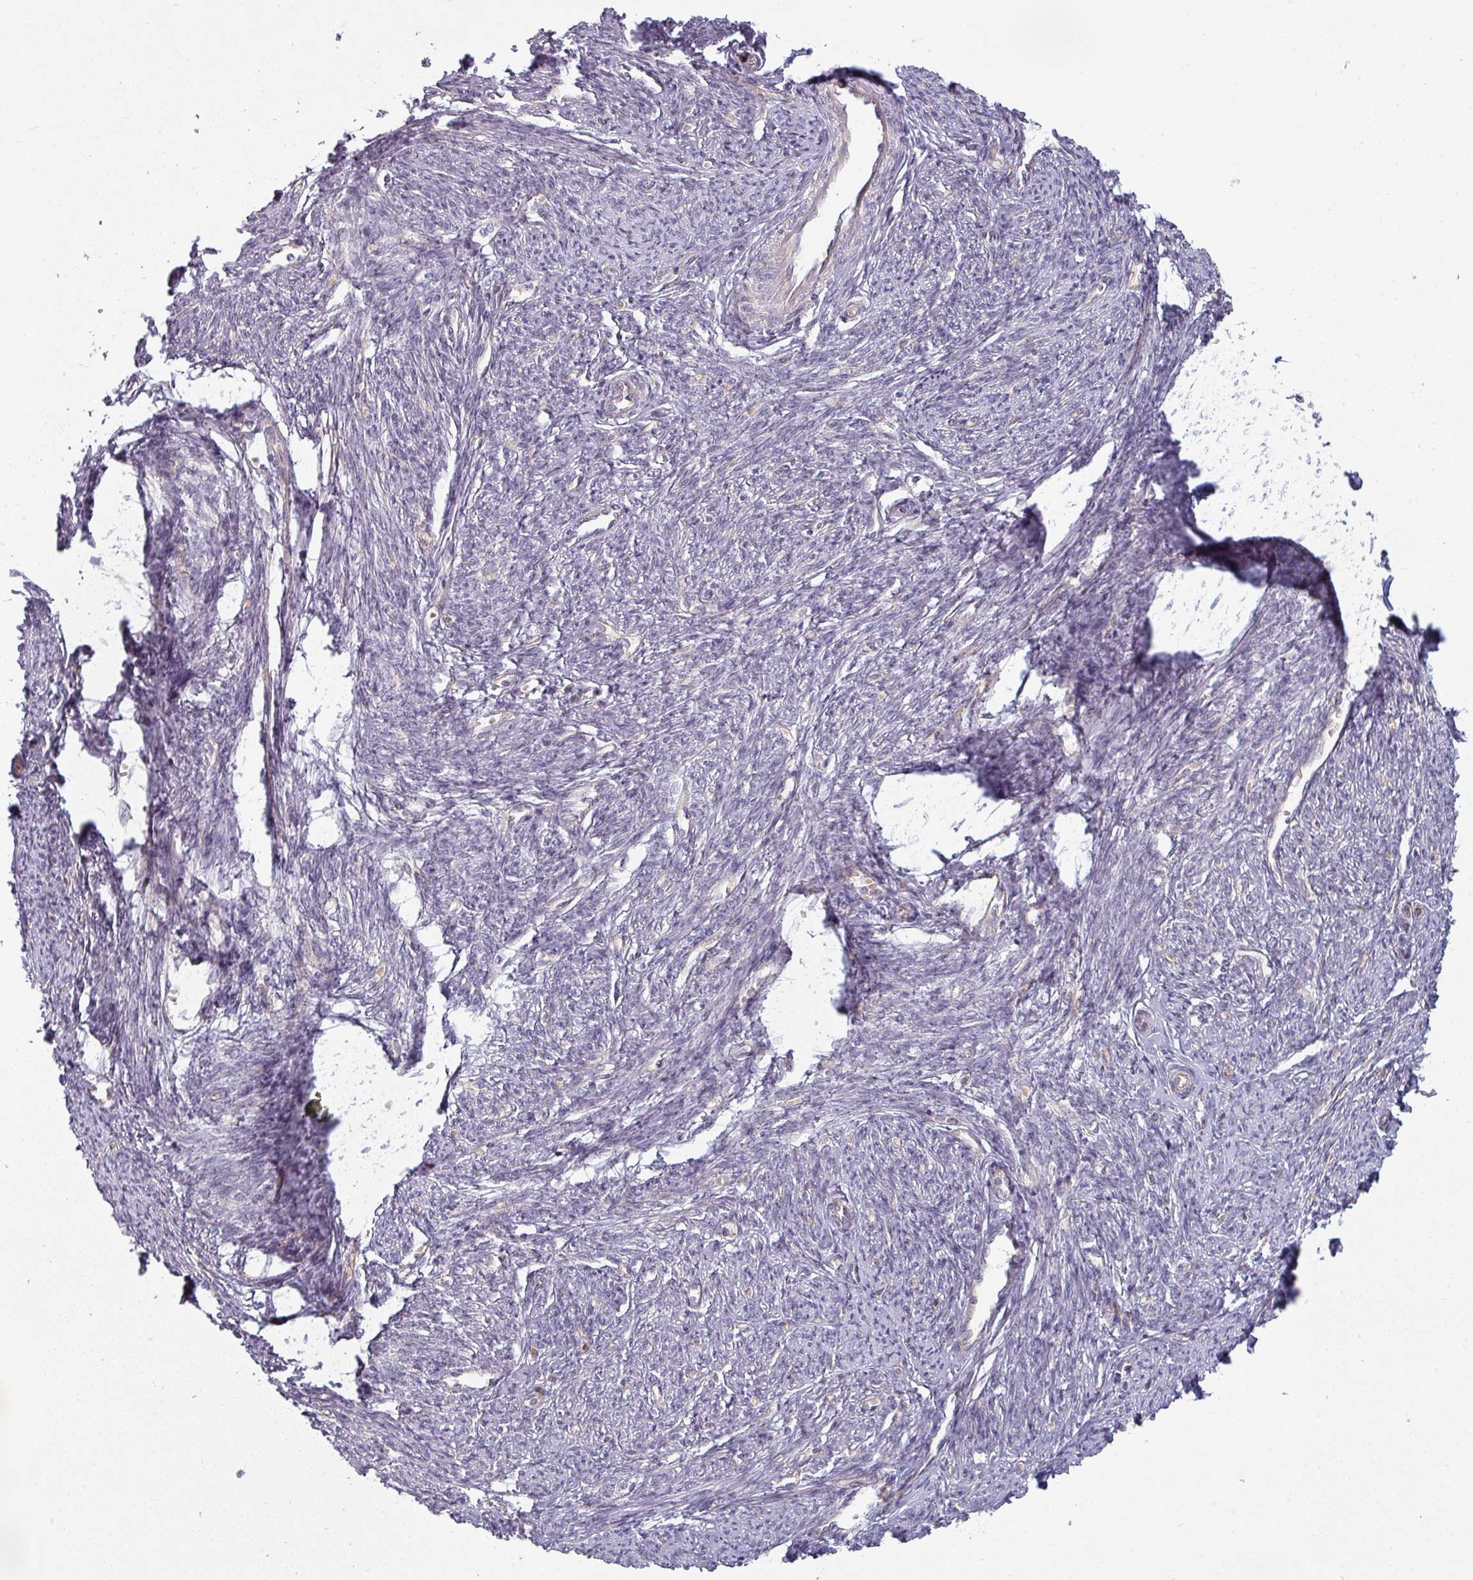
{"staining": {"intensity": "negative", "quantity": "none", "location": "none"}, "tissue": "smooth muscle", "cell_type": "Smooth muscle cells", "image_type": "normal", "snomed": [{"axis": "morphology", "description": "Normal tissue, NOS"}, {"axis": "topography", "description": "Smooth muscle"}, {"axis": "topography", "description": "Fallopian tube"}], "caption": "Immunohistochemistry photomicrograph of unremarkable smooth muscle stained for a protein (brown), which demonstrates no positivity in smooth muscle cells.", "gene": "PLEKHJ1", "patient": {"sex": "female", "age": 59}}